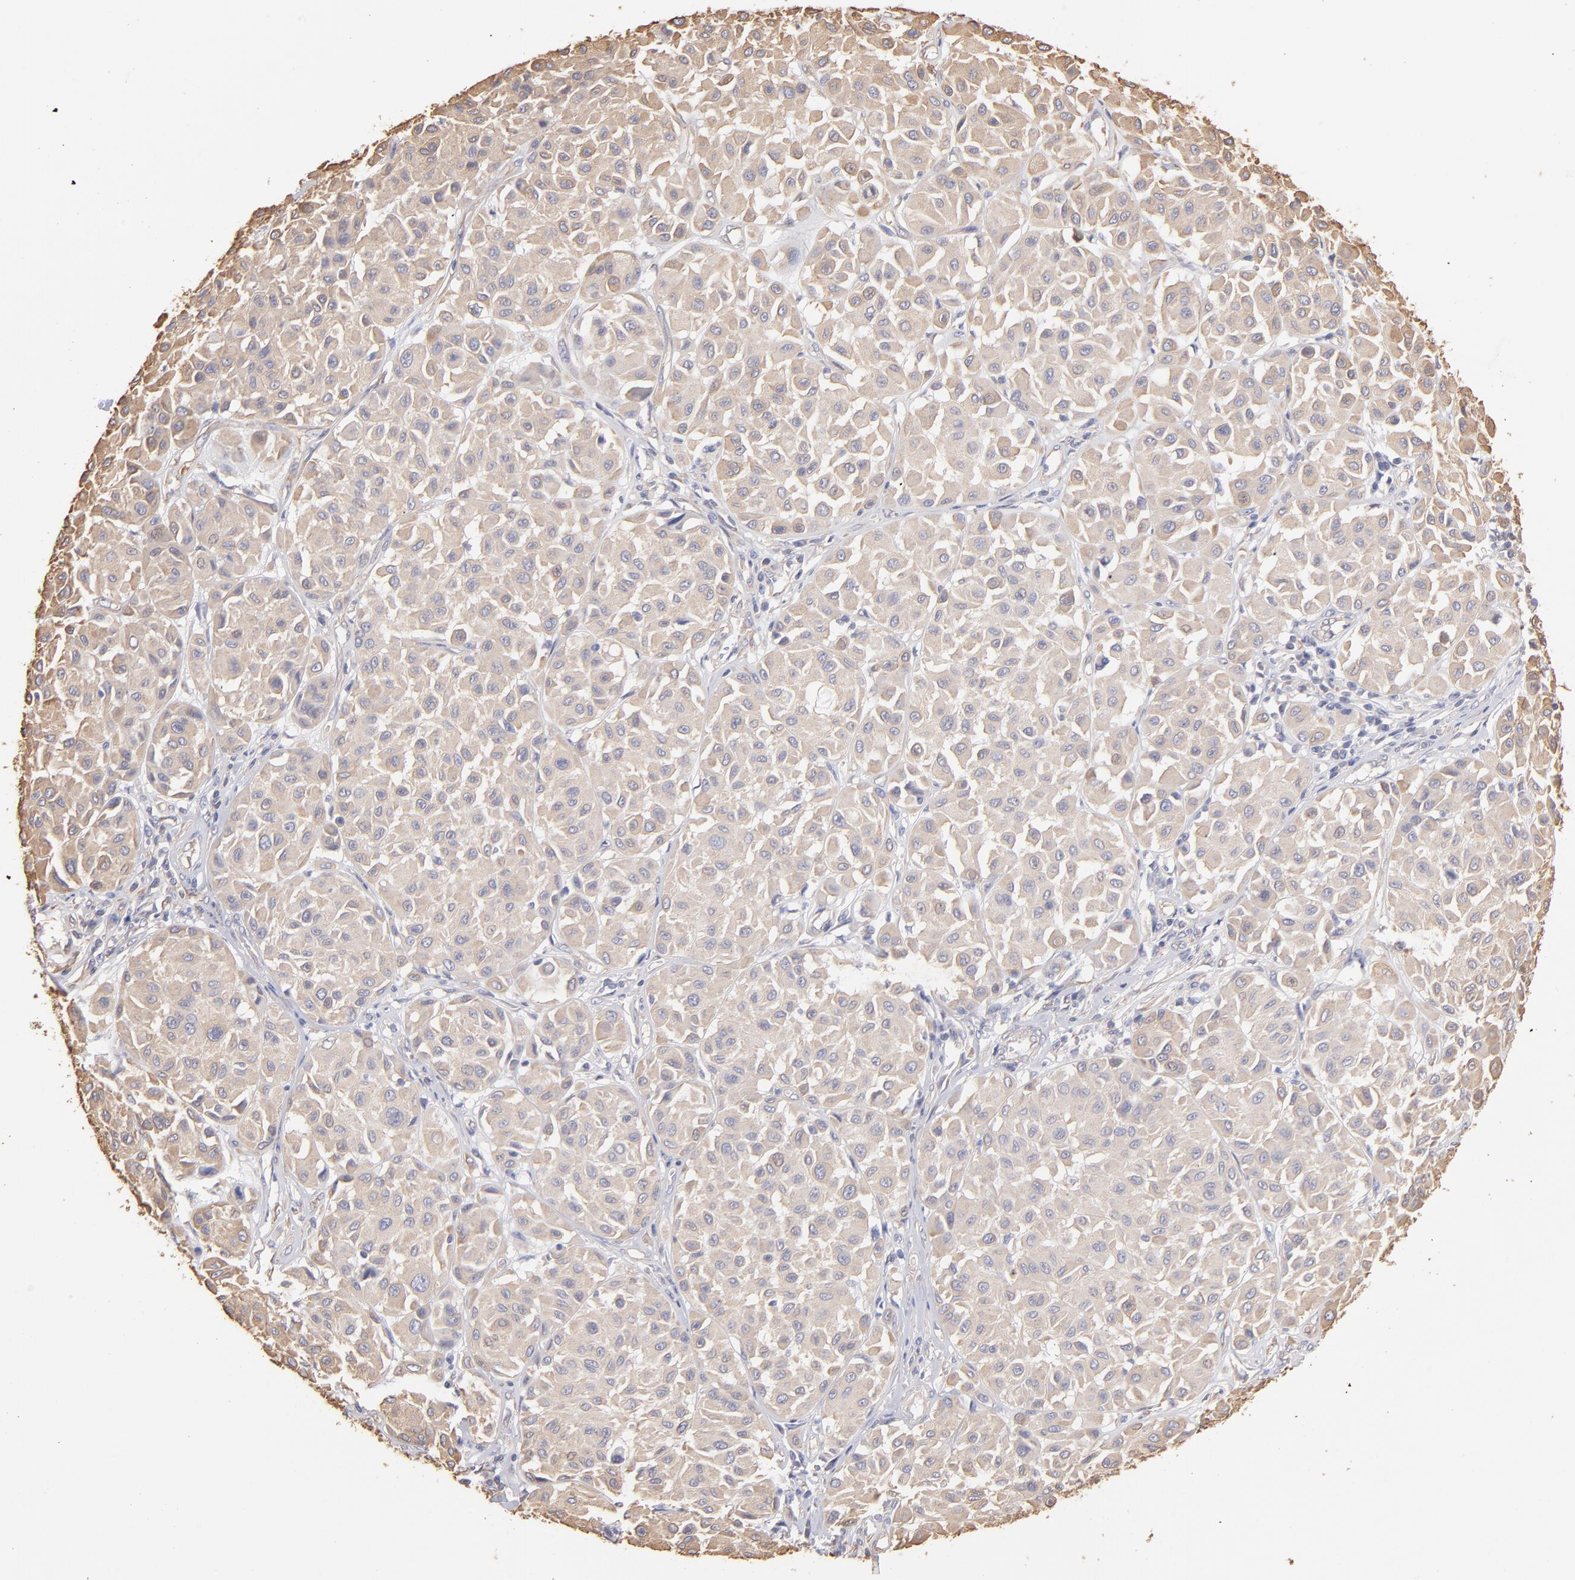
{"staining": {"intensity": "weak", "quantity": ">75%", "location": "cytoplasmic/membranous"}, "tissue": "melanoma", "cell_type": "Tumor cells", "image_type": "cancer", "snomed": [{"axis": "morphology", "description": "Malignant melanoma, Metastatic site"}, {"axis": "topography", "description": "Soft tissue"}], "caption": "Protein staining of malignant melanoma (metastatic site) tissue reveals weak cytoplasmic/membranous expression in about >75% of tumor cells.", "gene": "PLEC", "patient": {"sex": "male", "age": 41}}